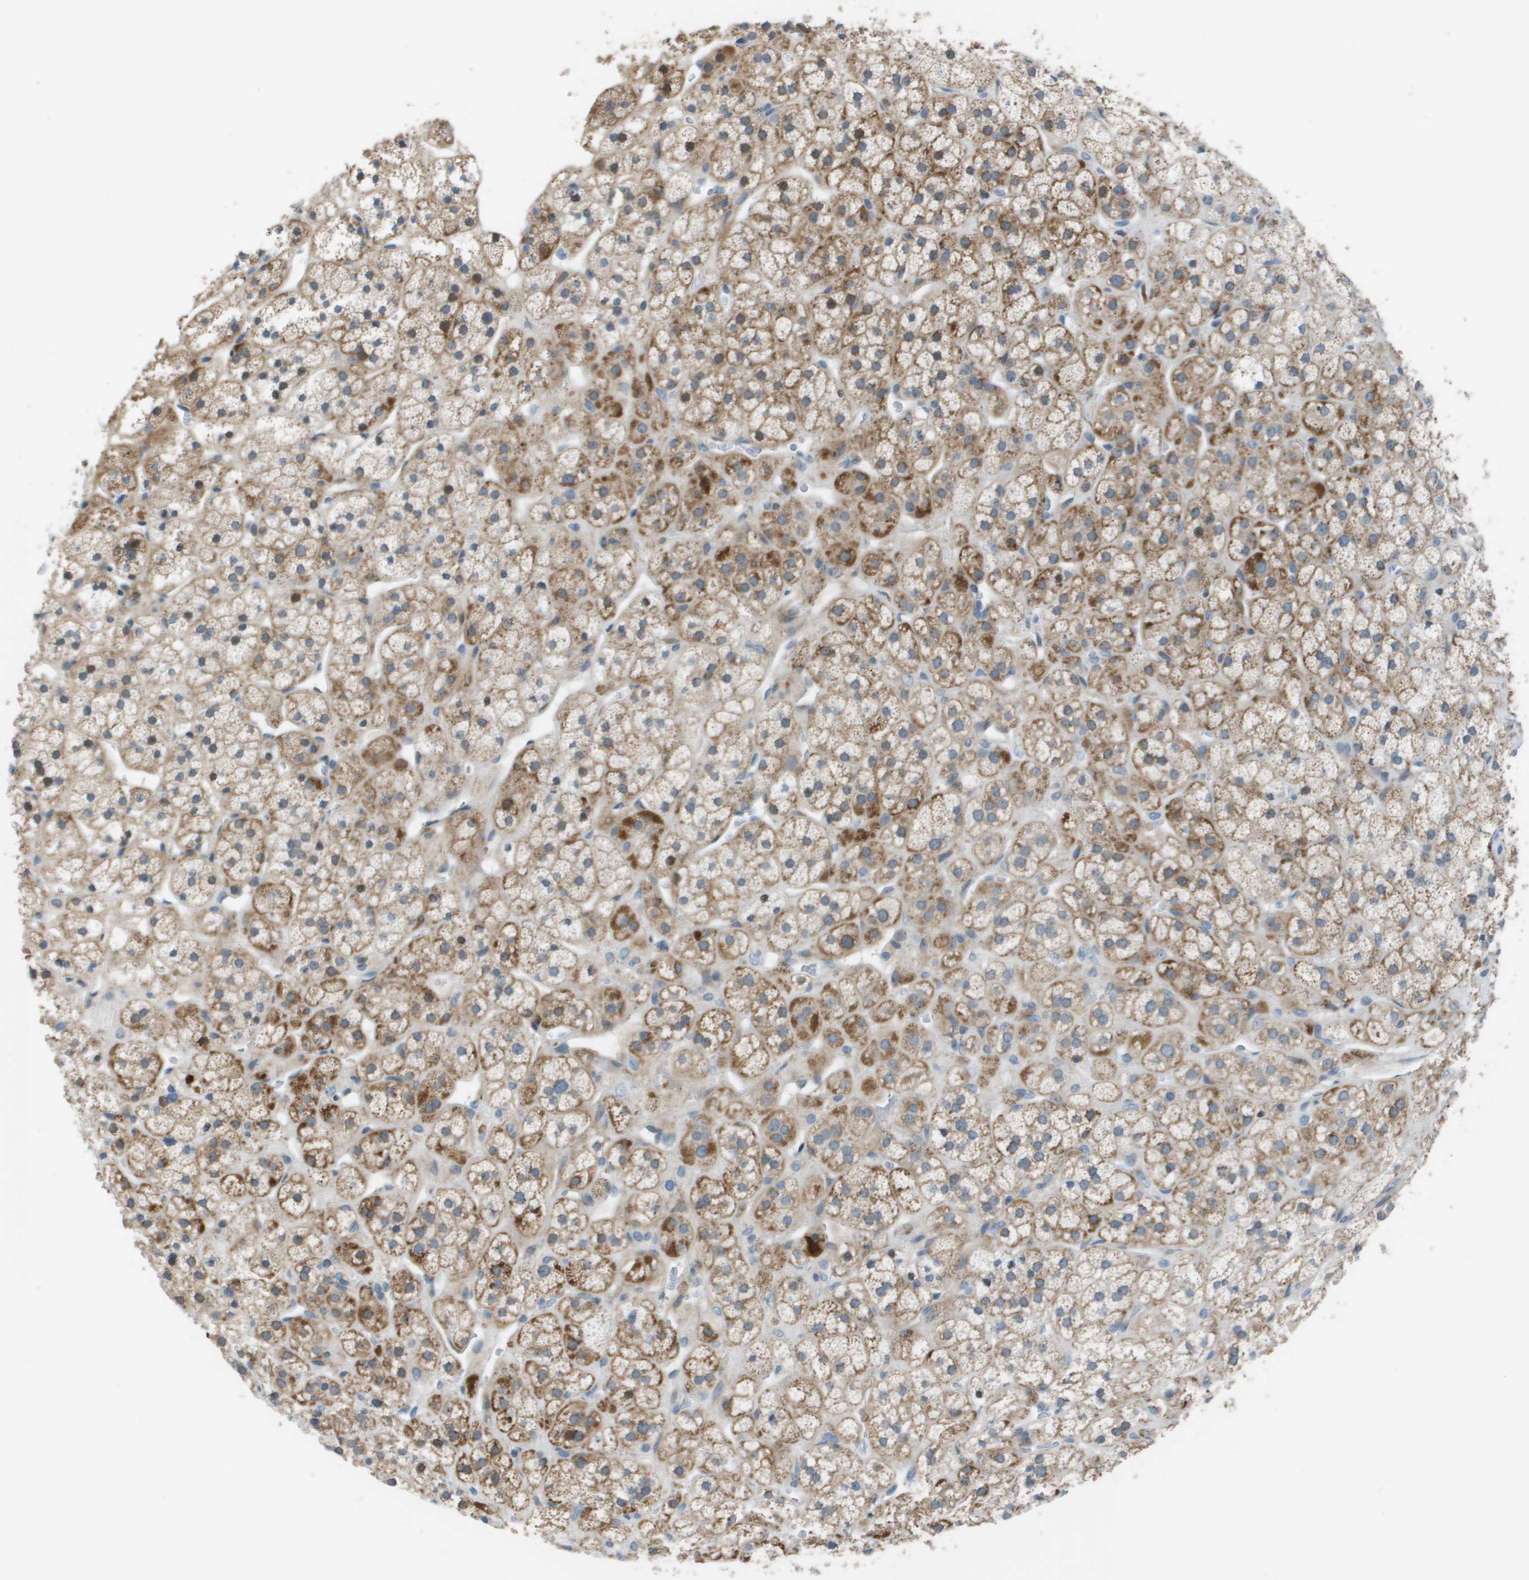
{"staining": {"intensity": "moderate", "quantity": ">75%", "location": "cytoplasmic/membranous"}, "tissue": "adrenal gland", "cell_type": "Glandular cells", "image_type": "normal", "snomed": [{"axis": "morphology", "description": "Normal tissue, NOS"}, {"axis": "topography", "description": "Adrenal gland"}], "caption": "DAB immunohistochemical staining of normal human adrenal gland shows moderate cytoplasmic/membranous protein positivity in about >75% of glandular cells. Using DAB (brown) and hematoxylin (blue) stains, captured at high magnification using brightfield microscopy.", "gene": "GALNT6", "patient": {"sex": "male", "age": 56}}